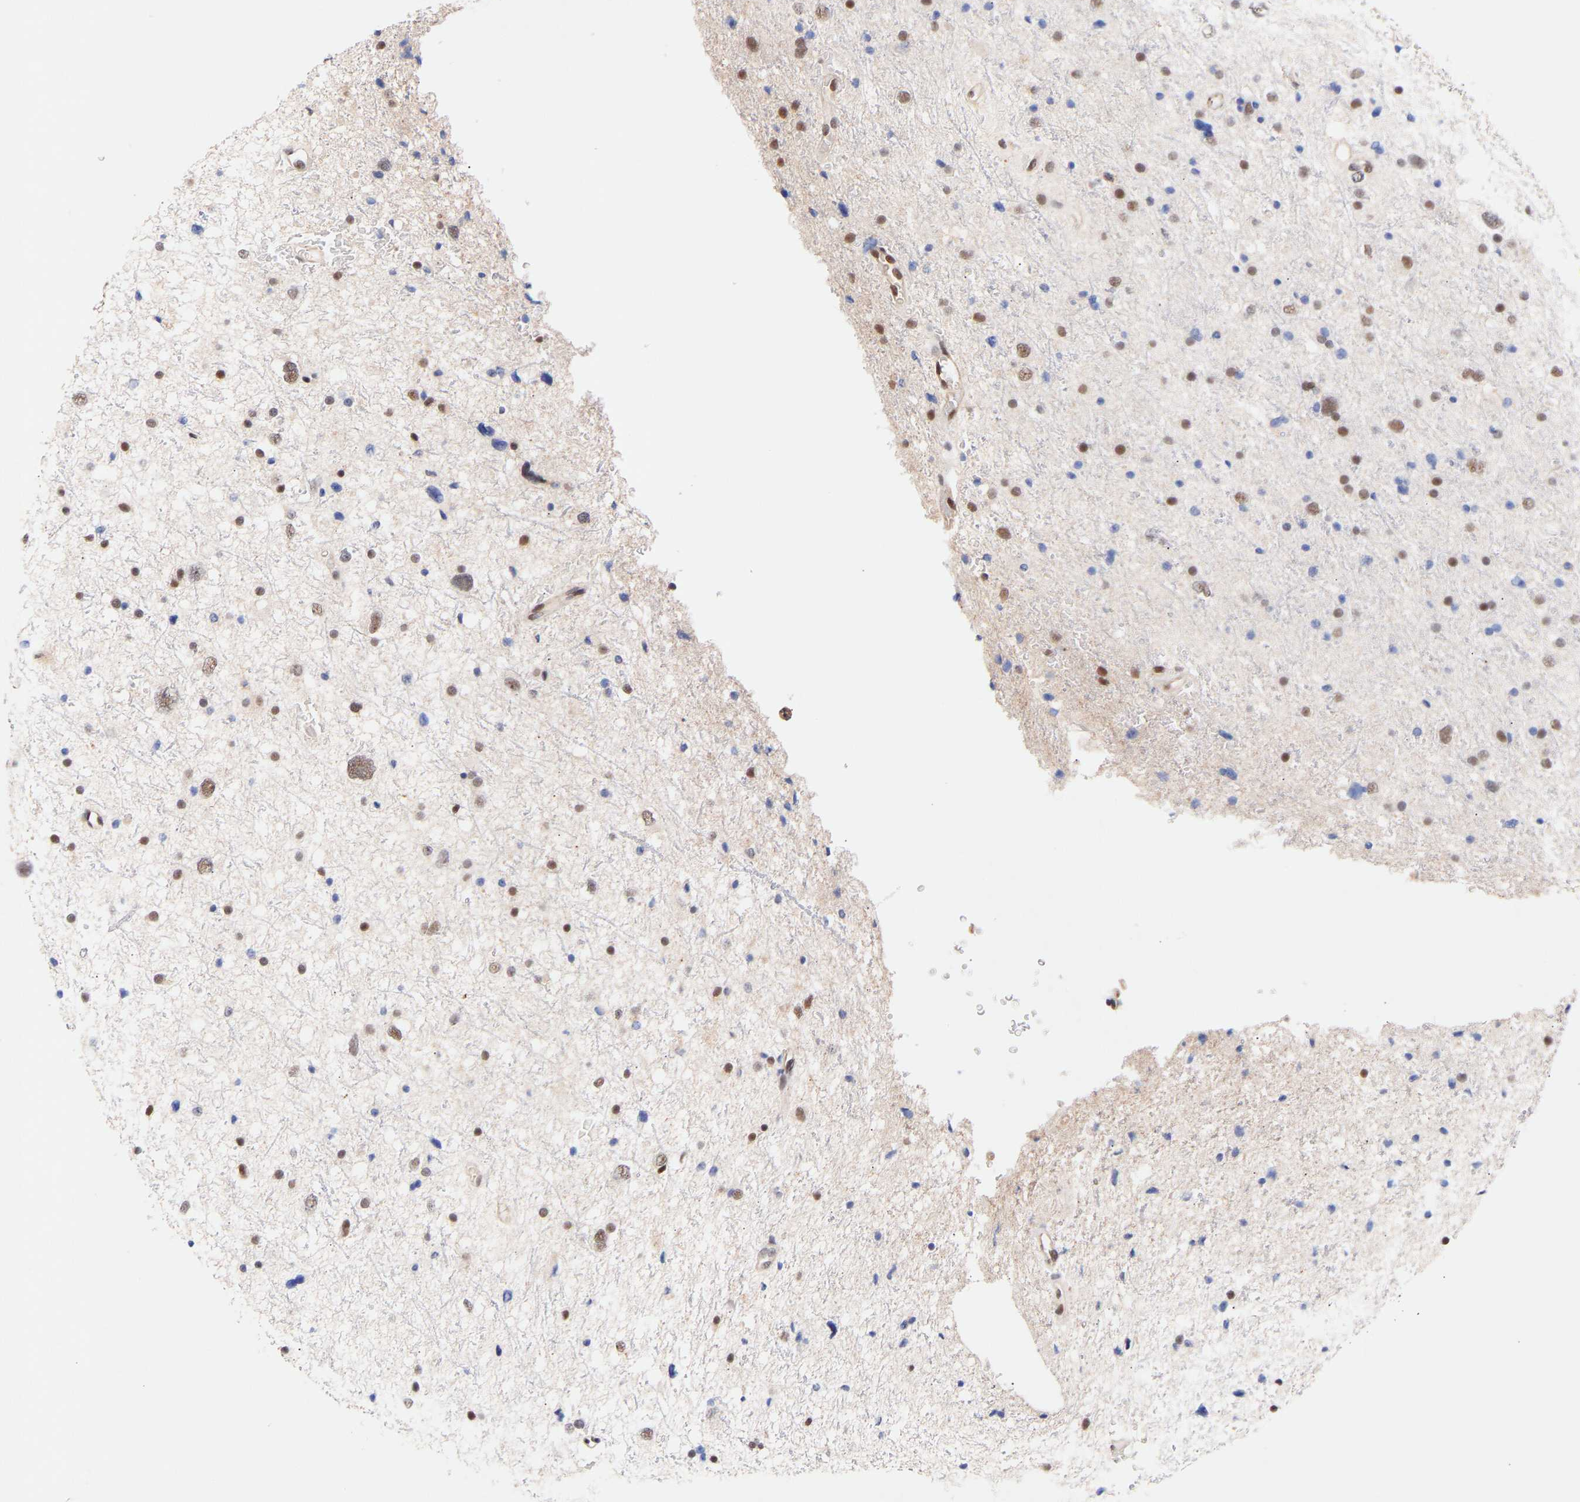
{"staining": {"intensity": "weak", "quantity": "25%-75%", "location": "nuclear"}, "tissue": "glioma", "cell_type": "Tumor cells", "image_type": "cancer", "snomed": [{"axis": "morphology", "description": "Glioma, malignant, Low grade"}, {"axis": "topography", "description": "Brain"}], "caption": "Immunohistochemistry (IHC) micrograph of neoplastic tissue: glioma stained using immunohistochemistry (IHC) reveals low levels of weak protein expression localized specifically in the nuclear of tumor cells, appearing as a nuclear brown color.", "gene": "RBM15", "patient": {"sex": "female", "age": 37}}